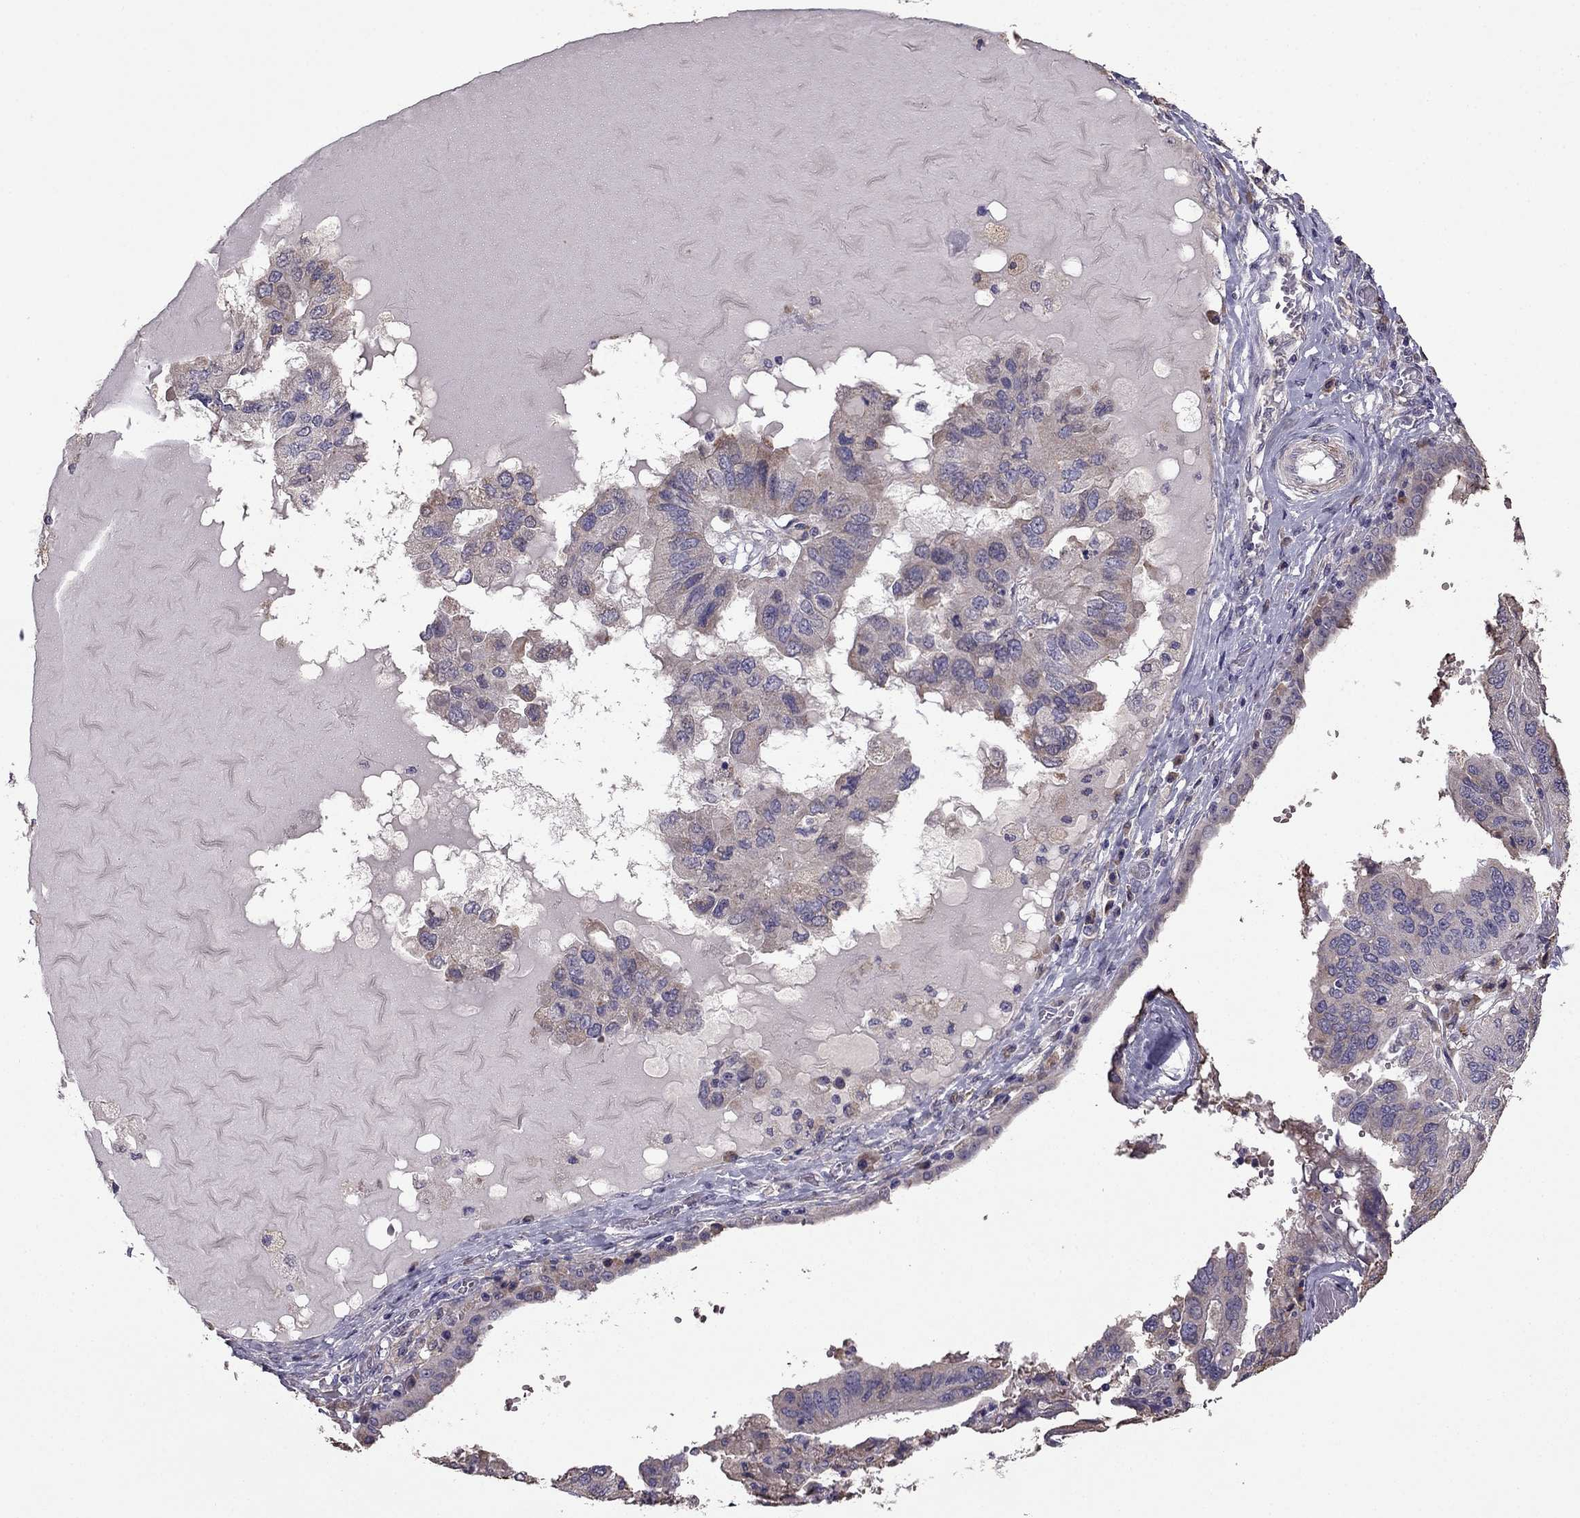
{"staining": {"intensity": "negative", "quantity": "none", "location": "none"}, "tissue": "ovarian cancer", "cell_type": "Tumor cells", "image_type": "cancer", "snomed": [{"axis": "morphology", "description": "Cystadenocarcinoma, serous, NOS"}, {"axis": "topography", "description": "Ovary"}], "caption": "The micrograph displays no staining of tumor cells in ovarian cancer (serous cystadenocarcinoma).", "gene": "CDH9", "patient": {"sex": "female", "age": 79}}